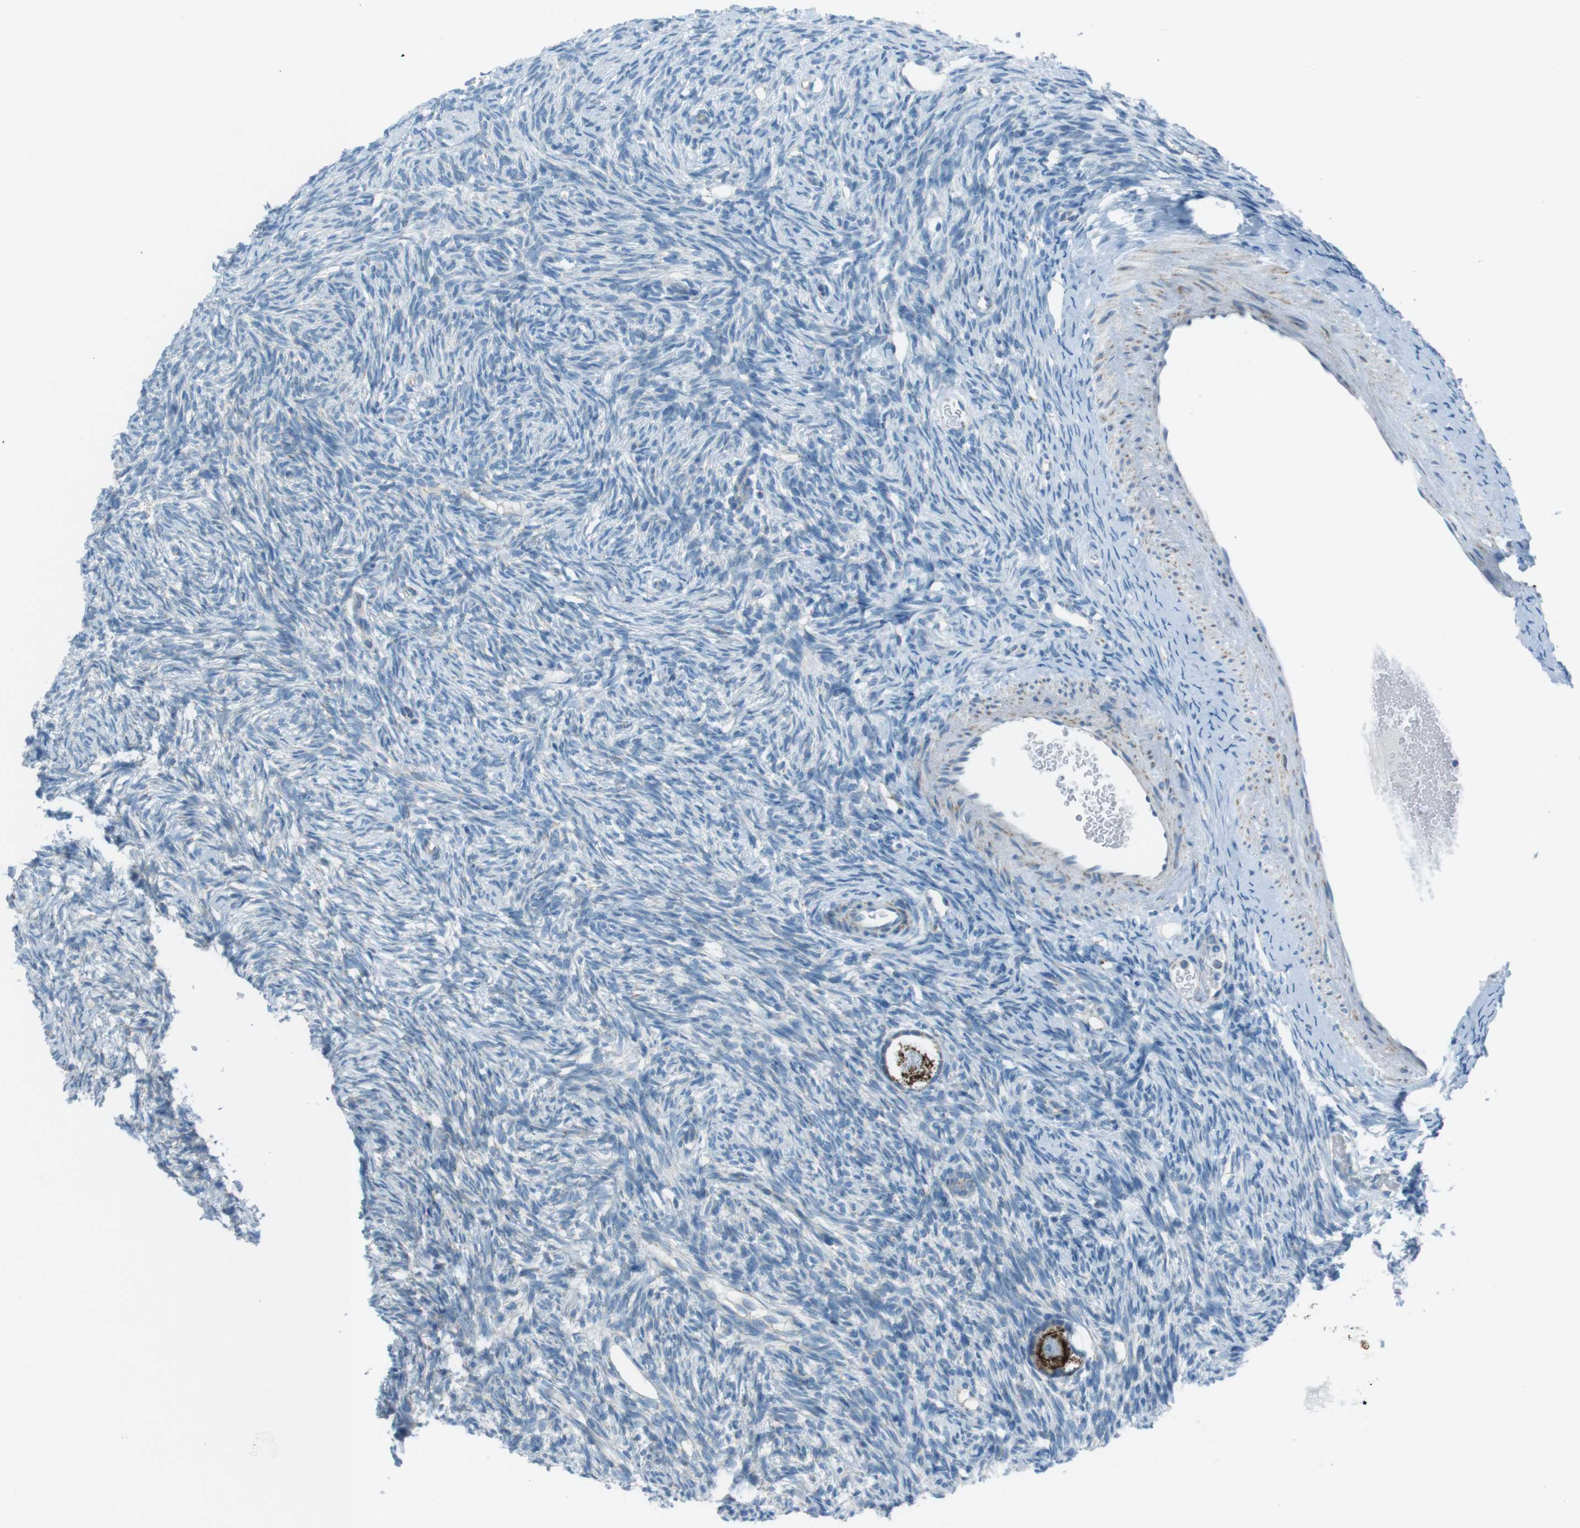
{"staining": {"intensity": "strong", "quantity": ">75%", "location": "cytoplasmic/membranous"}, "tissue": "ovary", "cell_type": "Follicle cells", "image_type": "normal", "snomed": [{"axis": "morphology", "description": "Normal tissue, NOS"}, {"axis": "topography", "description": "Ovary"}], "caption": "Strong cytoplasmic/membranous expression is identified in approximately >75% of follicle cells in unremarkable ovary. Nuclei are stained in blue.", "gene": "DNAJA3", "patient": {"sex": "female", "age": 33}}